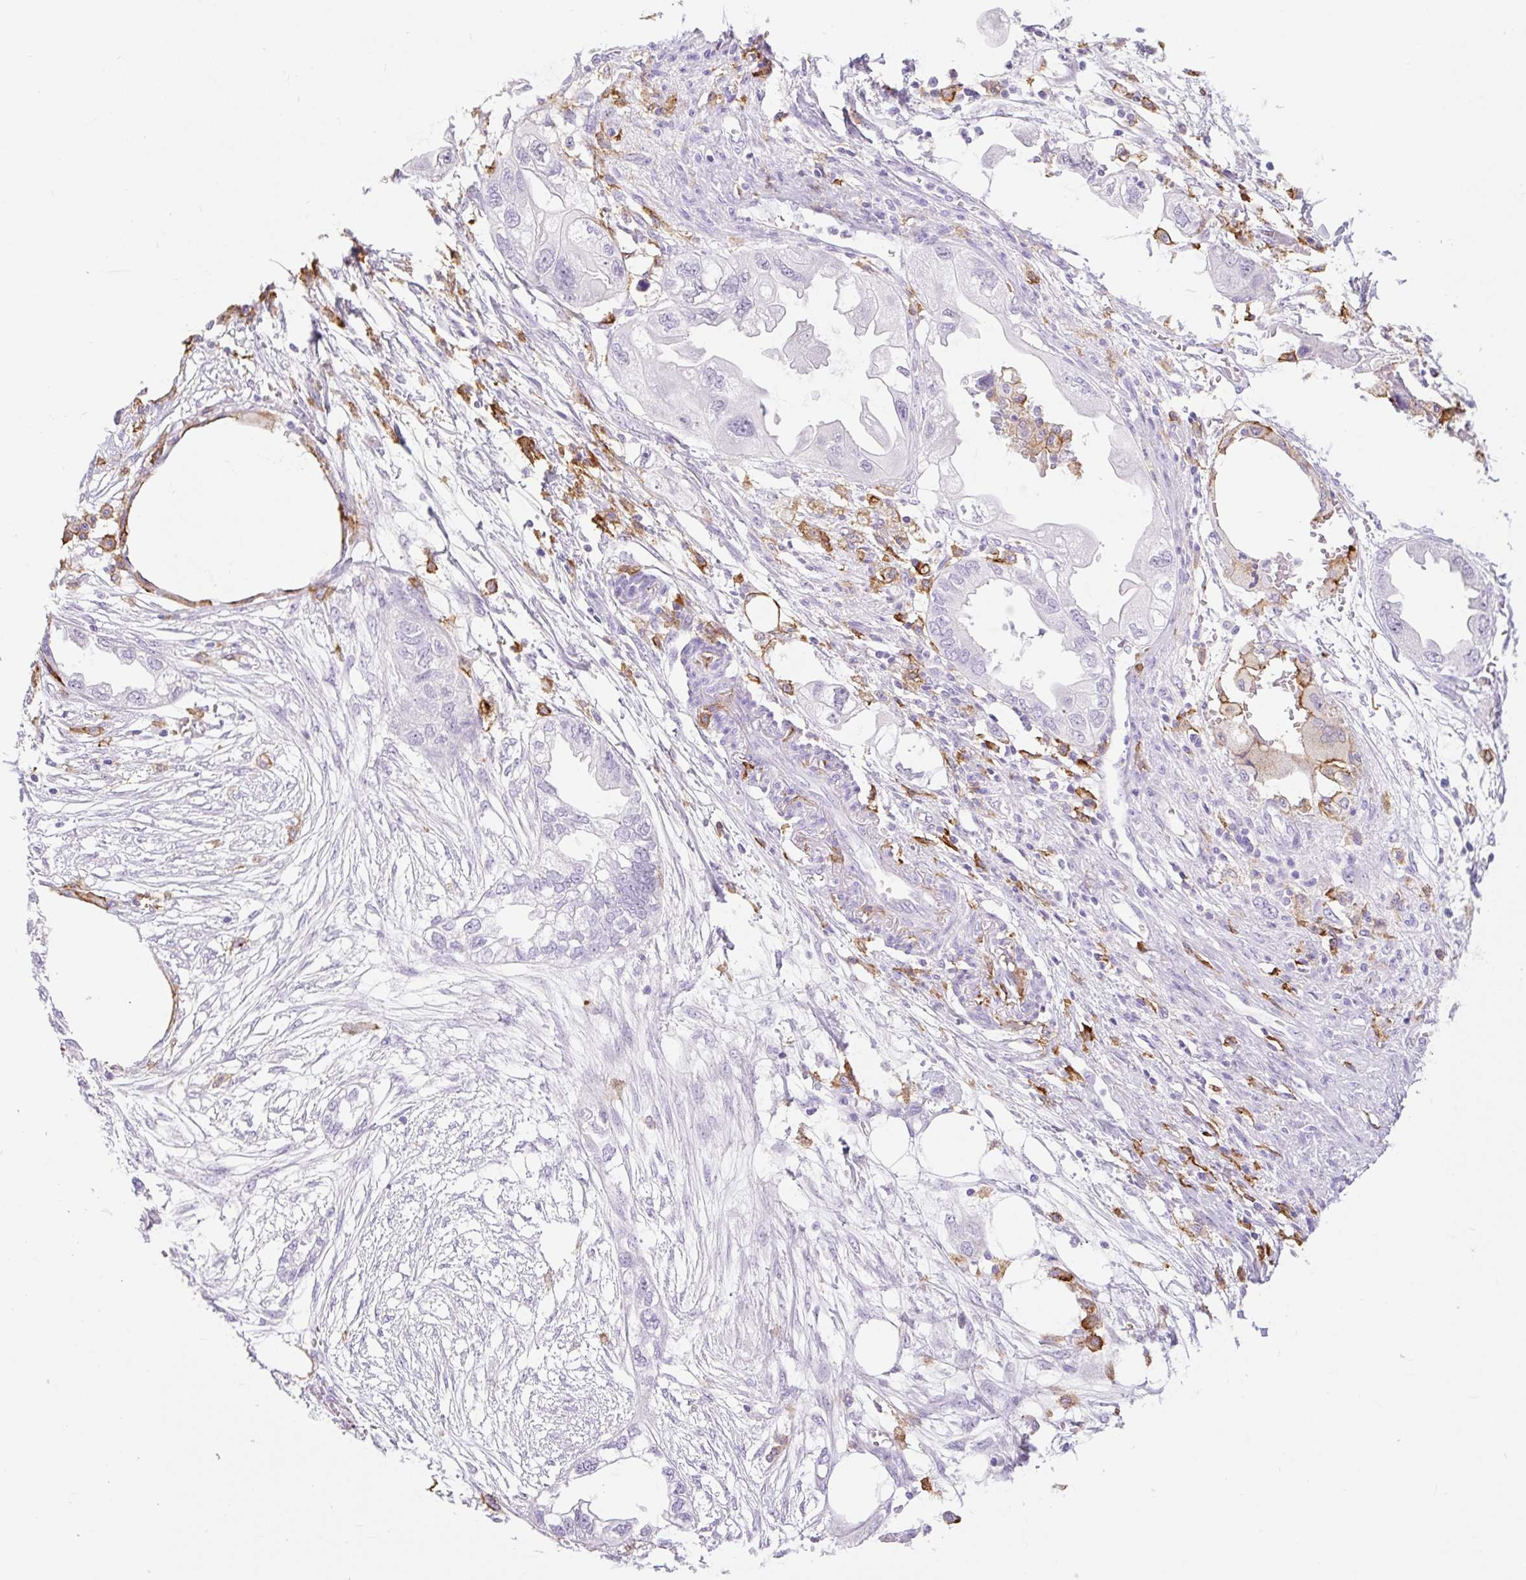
{"staining": {"intensity": "negative", "quantity": "none", "location": "none"}, "tissue": "endometrial cancer", "cell_type": "Tumor cells", "image_type": "cancer", "snomed": [{"axis": "morphology", "description": "Adenocarcinoma, NOS"}, {"axis": "morphology", "description": "Adenocarcinoma, metastatic, NOS"}, {"axis": "topography", "description": "Adipose tissue"}, {"axis": "topography", "description": "Endometrium"}], "caption": "Immunohistochemical staining of adenocarcinoma (endometrial) exhibits no significant staining in tumor cells.", "gene": "SIGLEC1", "patient": {"sex": "female", "age": 67}}